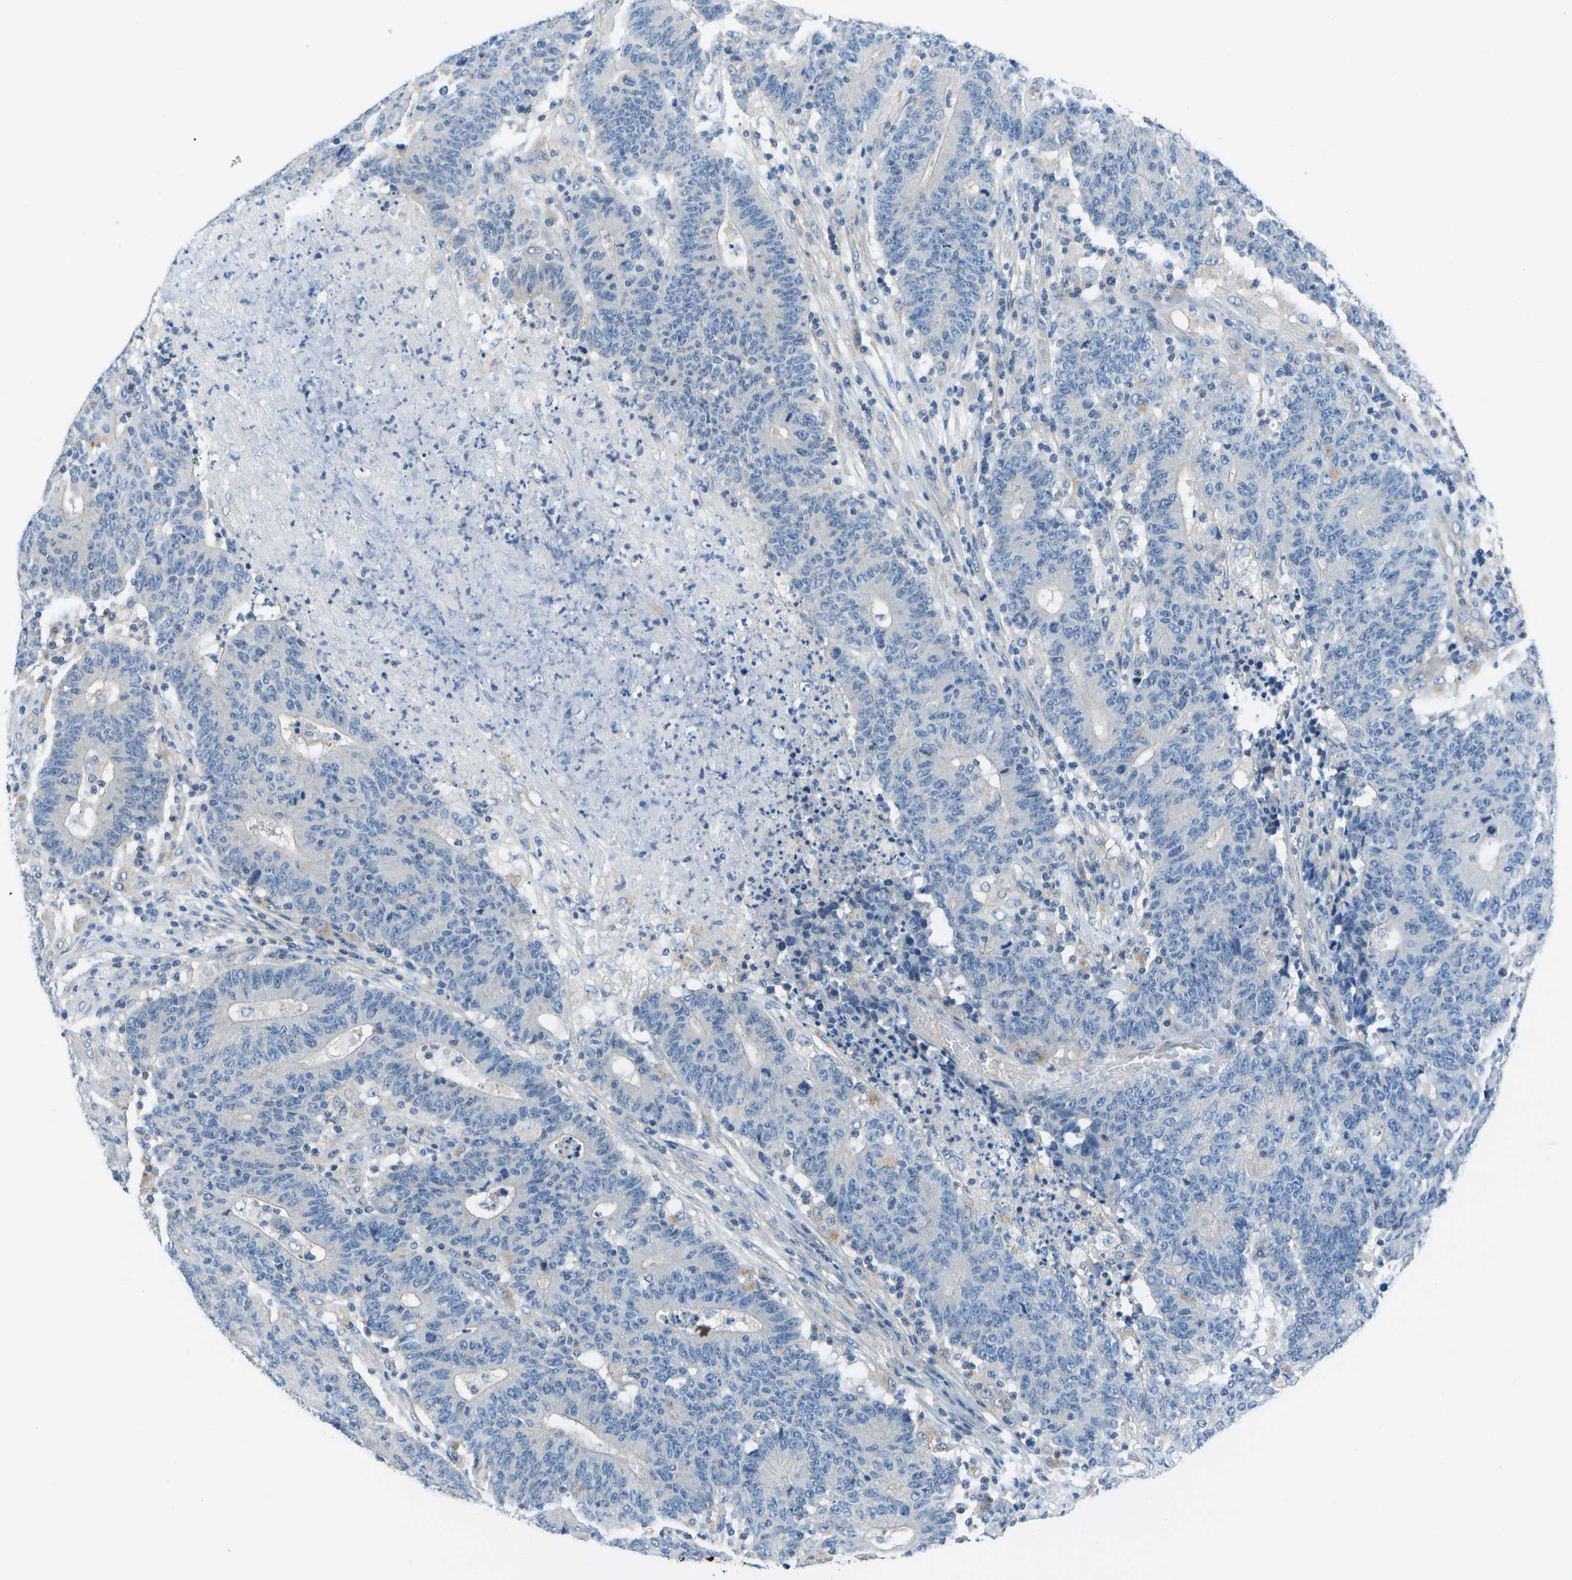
{"staining": {"intensity": "negative", "quantity": "none", "location": "none"}, "tissue": "colorectal cancer", "cell_type": "Tumor cells", "image_type": "cancer", "snomed": [{"axis": "morphology", "description": "Normal tissue, NOS"}, {"axis": "morphology", "description": "Adenocarcinoma, NOS"}, {"axis": "topography", "description": "Colon"}], "caption": "High magnification brightfield microscopy of colorectal cancer stained with DAB (3,3'-diaminobenzidine) (brown) and counterstained with hematoxylin (blue): tumor cells show no significant positivity.", "gene": "DCT", "patient": {"sex": "female", "age": 75}}